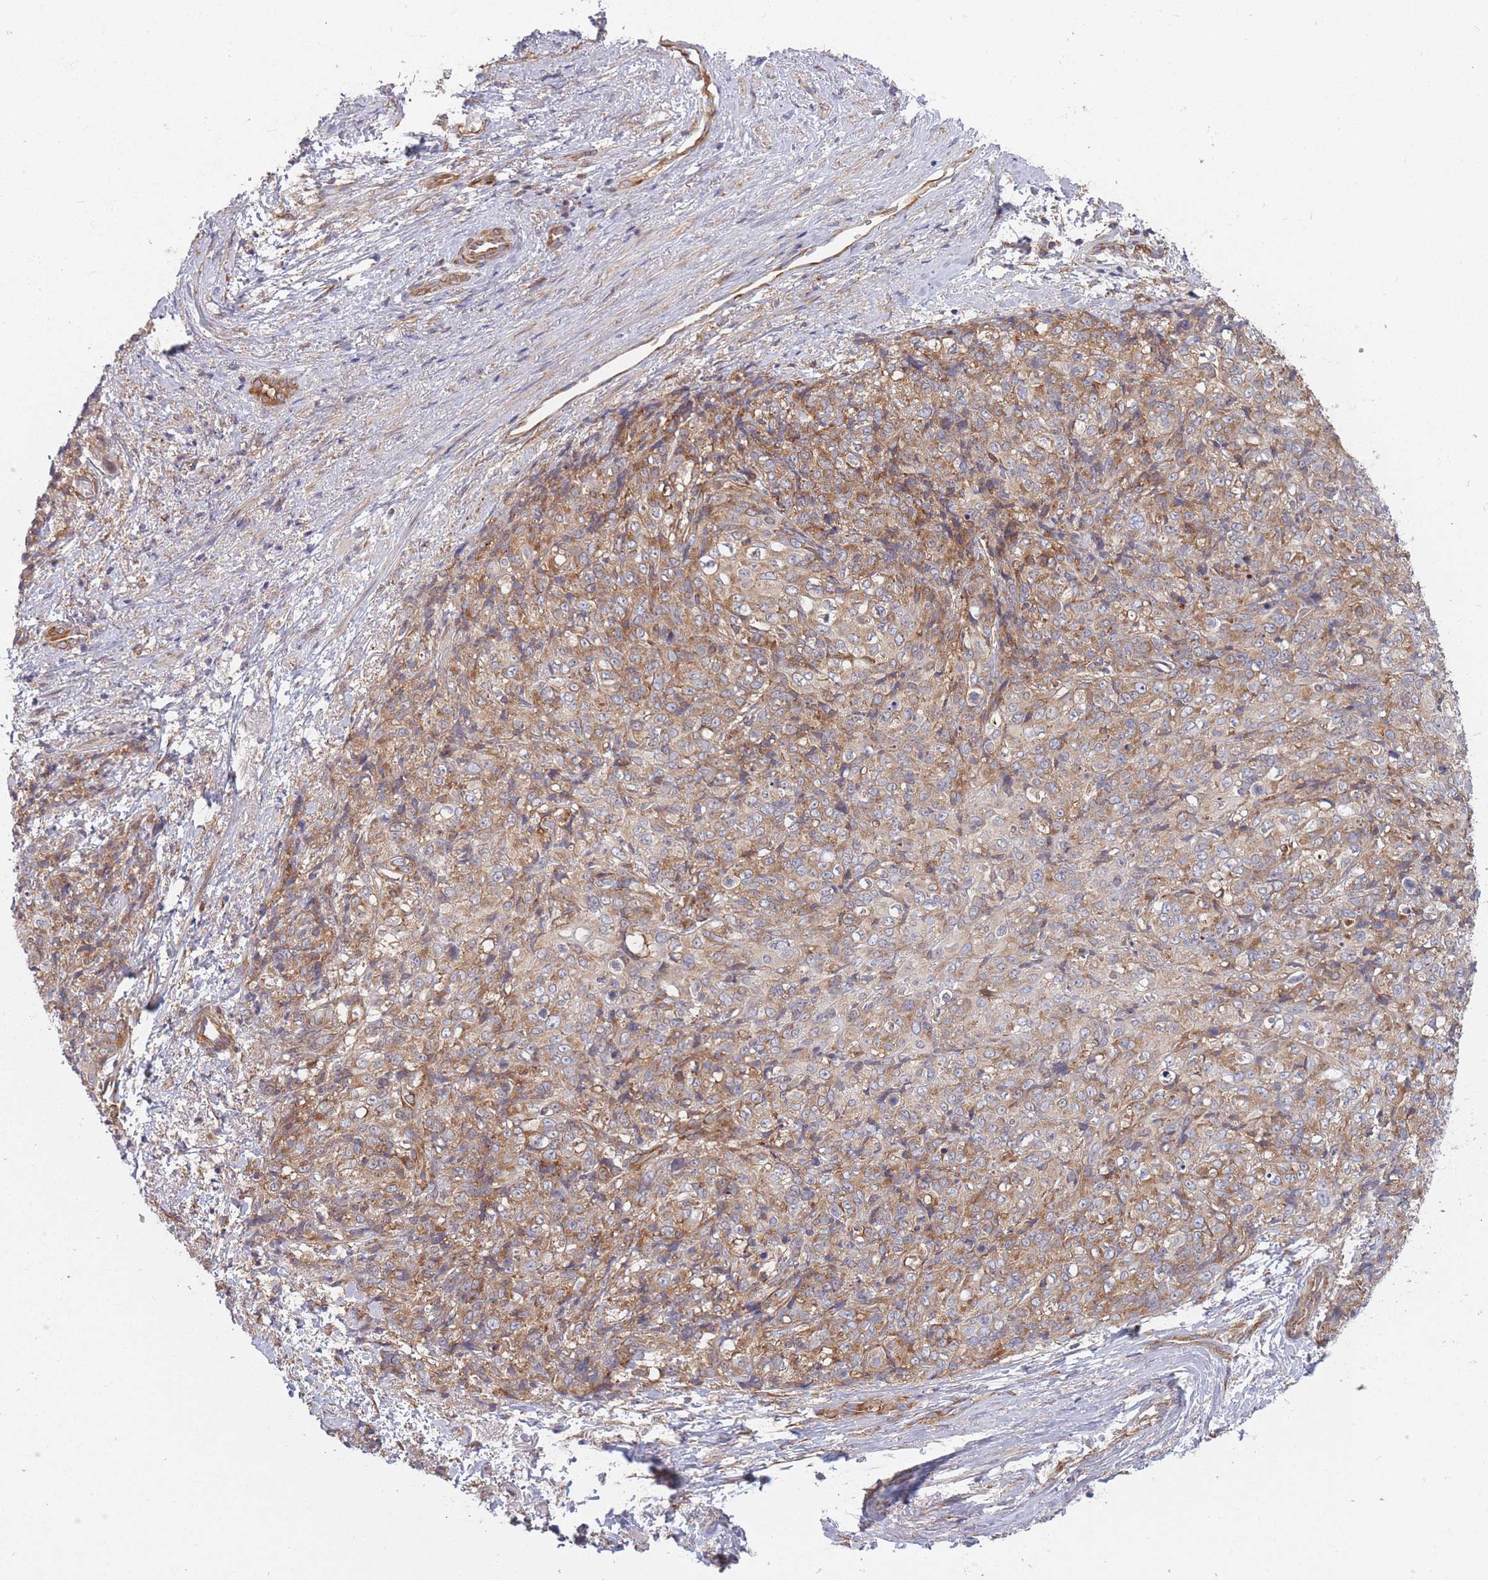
{"staining": {"intensity": "moderate", "quantity": ">75%", "location": "cytoplasmic/membranous"}, "tissue": "skin cancer", "cell_type": "Tumor cells", "image_type": "cancer", "snomed": [{"axis": "morphology", "description": "Squamous cell carcinoma, NOS"}, {"axis": "topography", "description": "Skin"}, {"axis": "topography", "description": "Vulva"}], "caption": "Immunohistochemistry (IHC) (DAB (3,3'-diaminobenzidine)) staining of human squamous cell carcinoma (skin) displays moderate cytoplasmic/membranous protein staining in about >75% of tumor cells.", "gene": "CCDC124", "patient": {"sex": "female", "age": 85}}